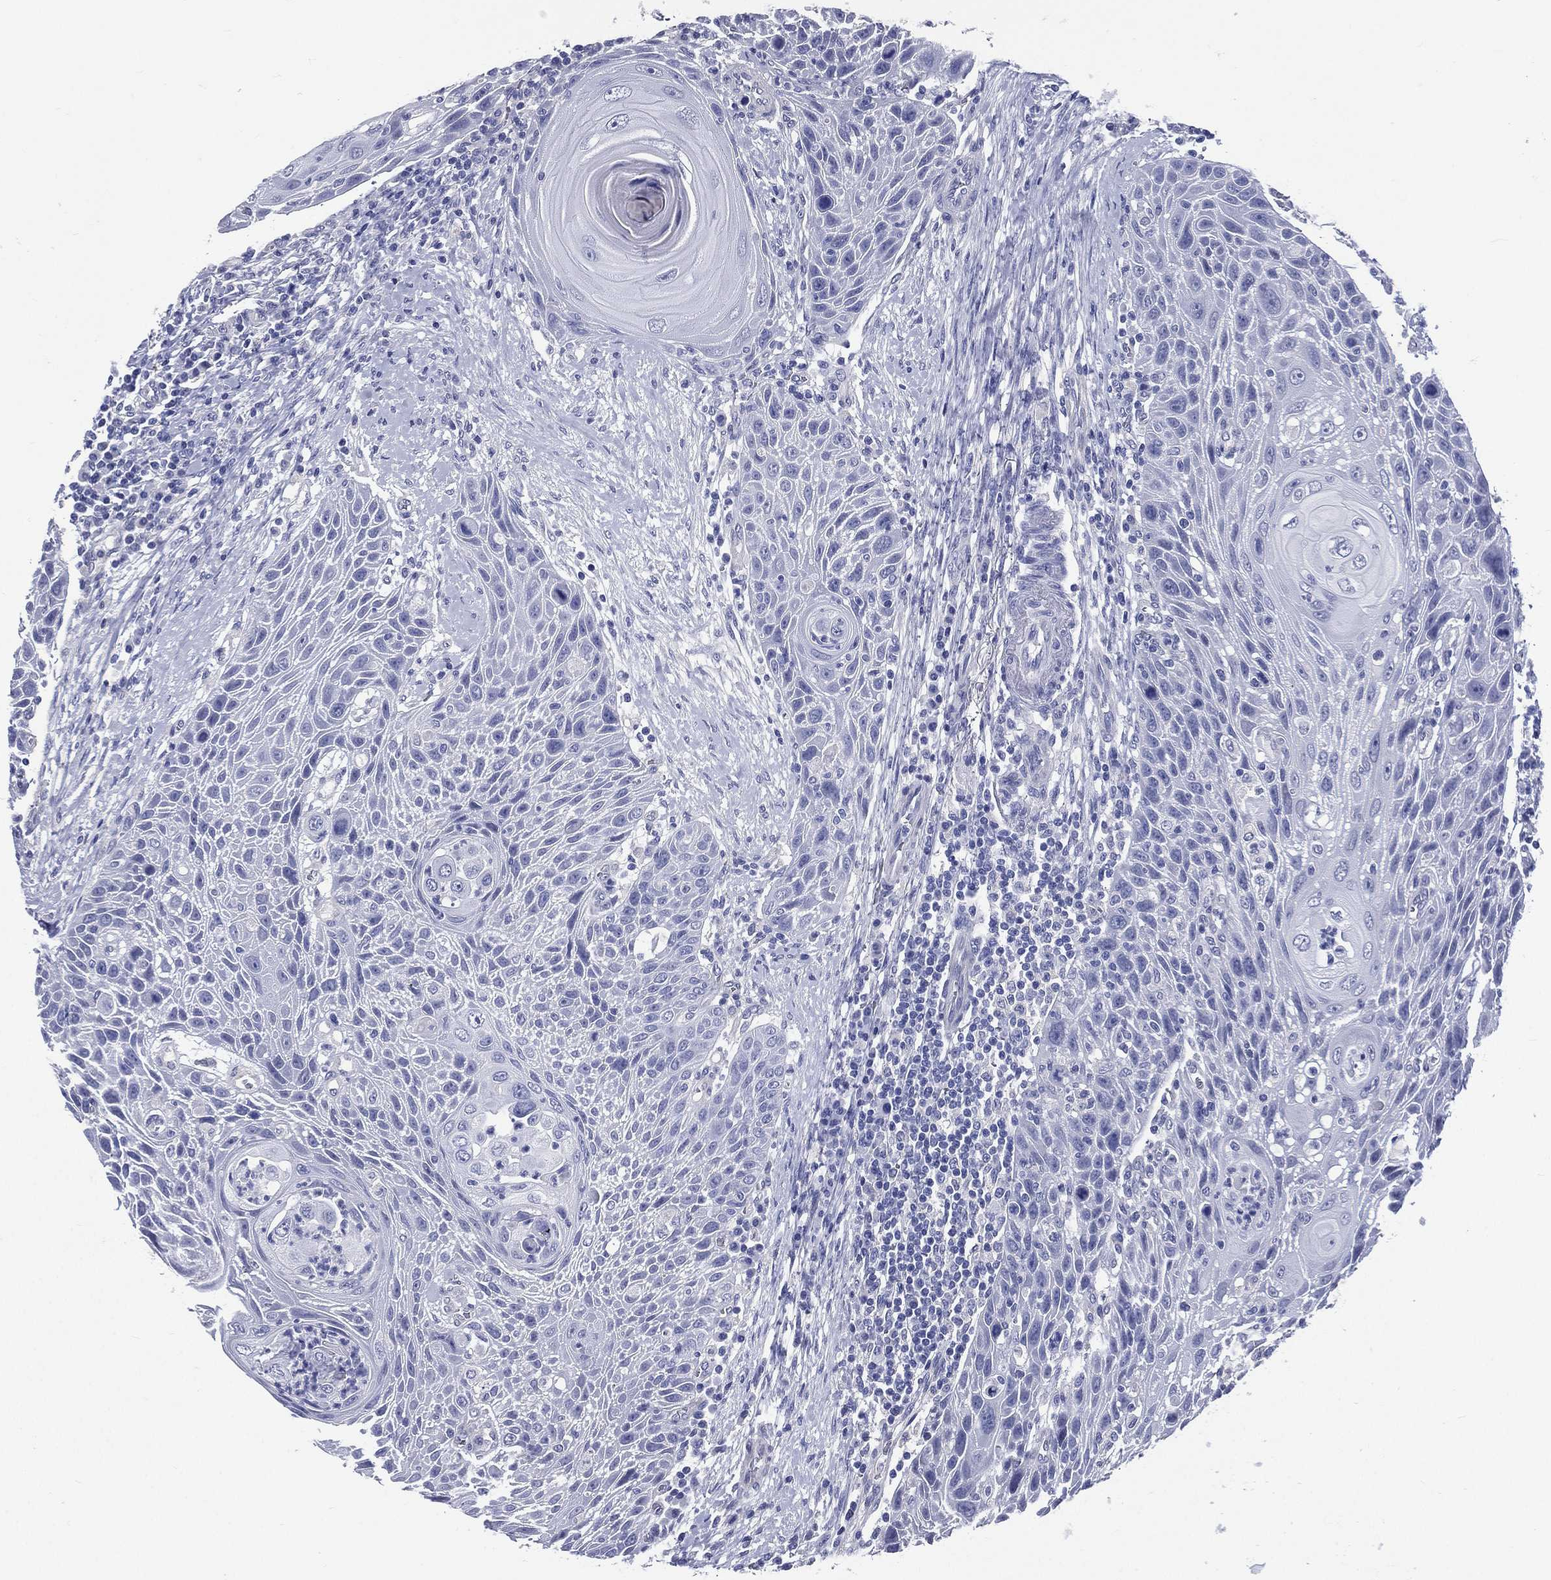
{"staining": {"intensity": "negative", "quantity": "none", "location": "none"}, "tissue": "head and neck cancer", "cell_type": "Tumor cells", "image_type": "cancer", "snomed": [{"axis": "morphology", "description": "Squamous cell carcinoma, NOS"}, {"axis": "topography", "description": "Head-Neck"}], "caption": "The photomicrograph displays no staining of tumor cells in head and neck squamous cell carcinoma.", "gene": "DPYS", "patient": {"sex": "male", "age": 69}}